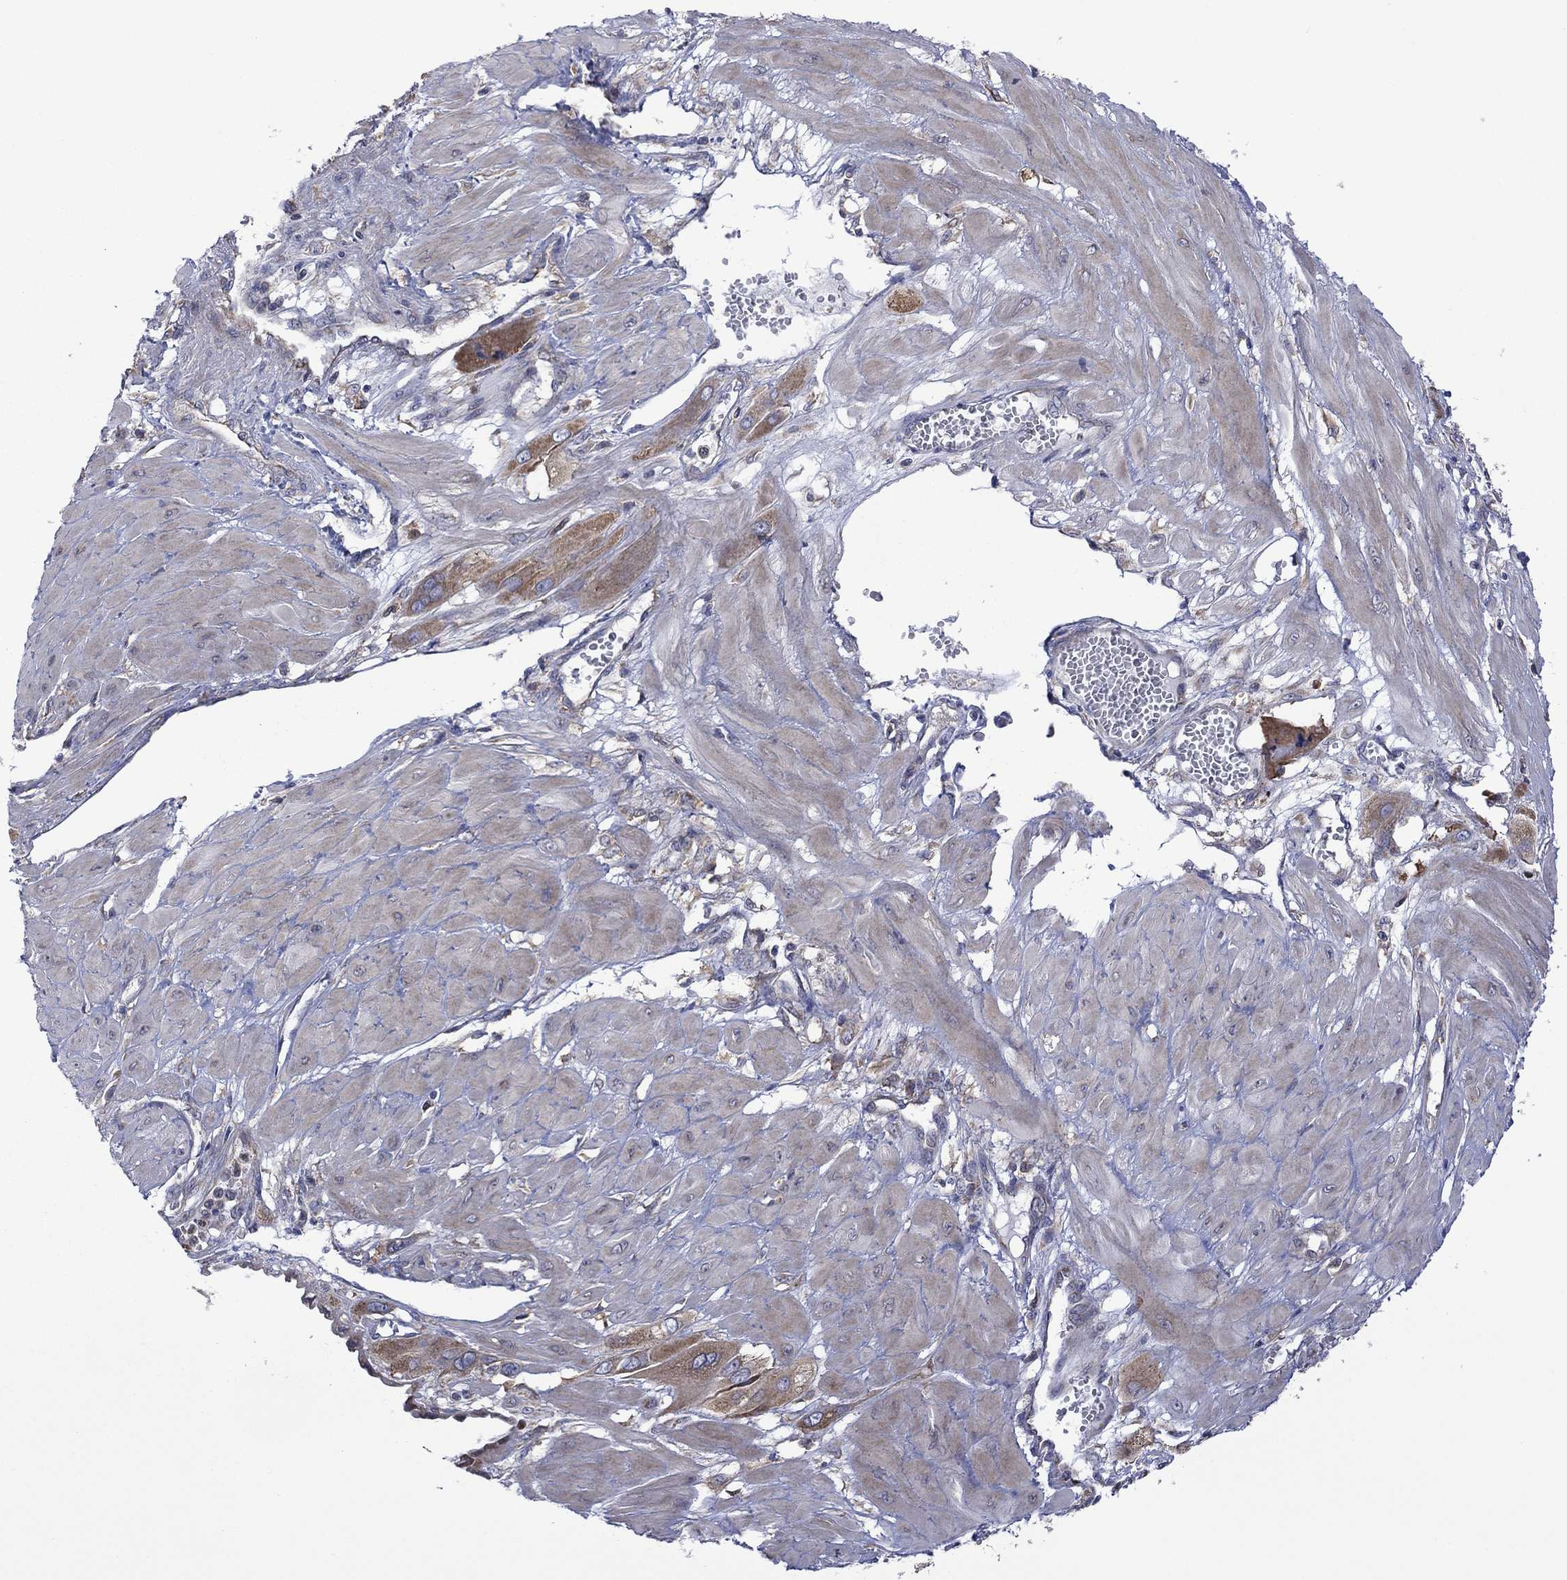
{"staining": {"intensity": "moderate", "quantity": ">75%", "location": "cytoplasmic/membranous"}, "tissue": "cervical cancer", "cell_type": "Tumor cells", "image_type": "cancer", "snomed": [{"axis": "morphology", "description": "Squamous cell carcinoma, NOS"}, {"axis": "topography", "description": "Cervix"}], "caption": "A histopathology image showing moderate cytoplasmic/membranous expression in about >75% of tumor cells in cervical cancer (squamous cell carcinoma), as visualized by brown immunohistochemical staining.", "gene": "FURIN", "patient": {"sex": "female", "age": 34}}